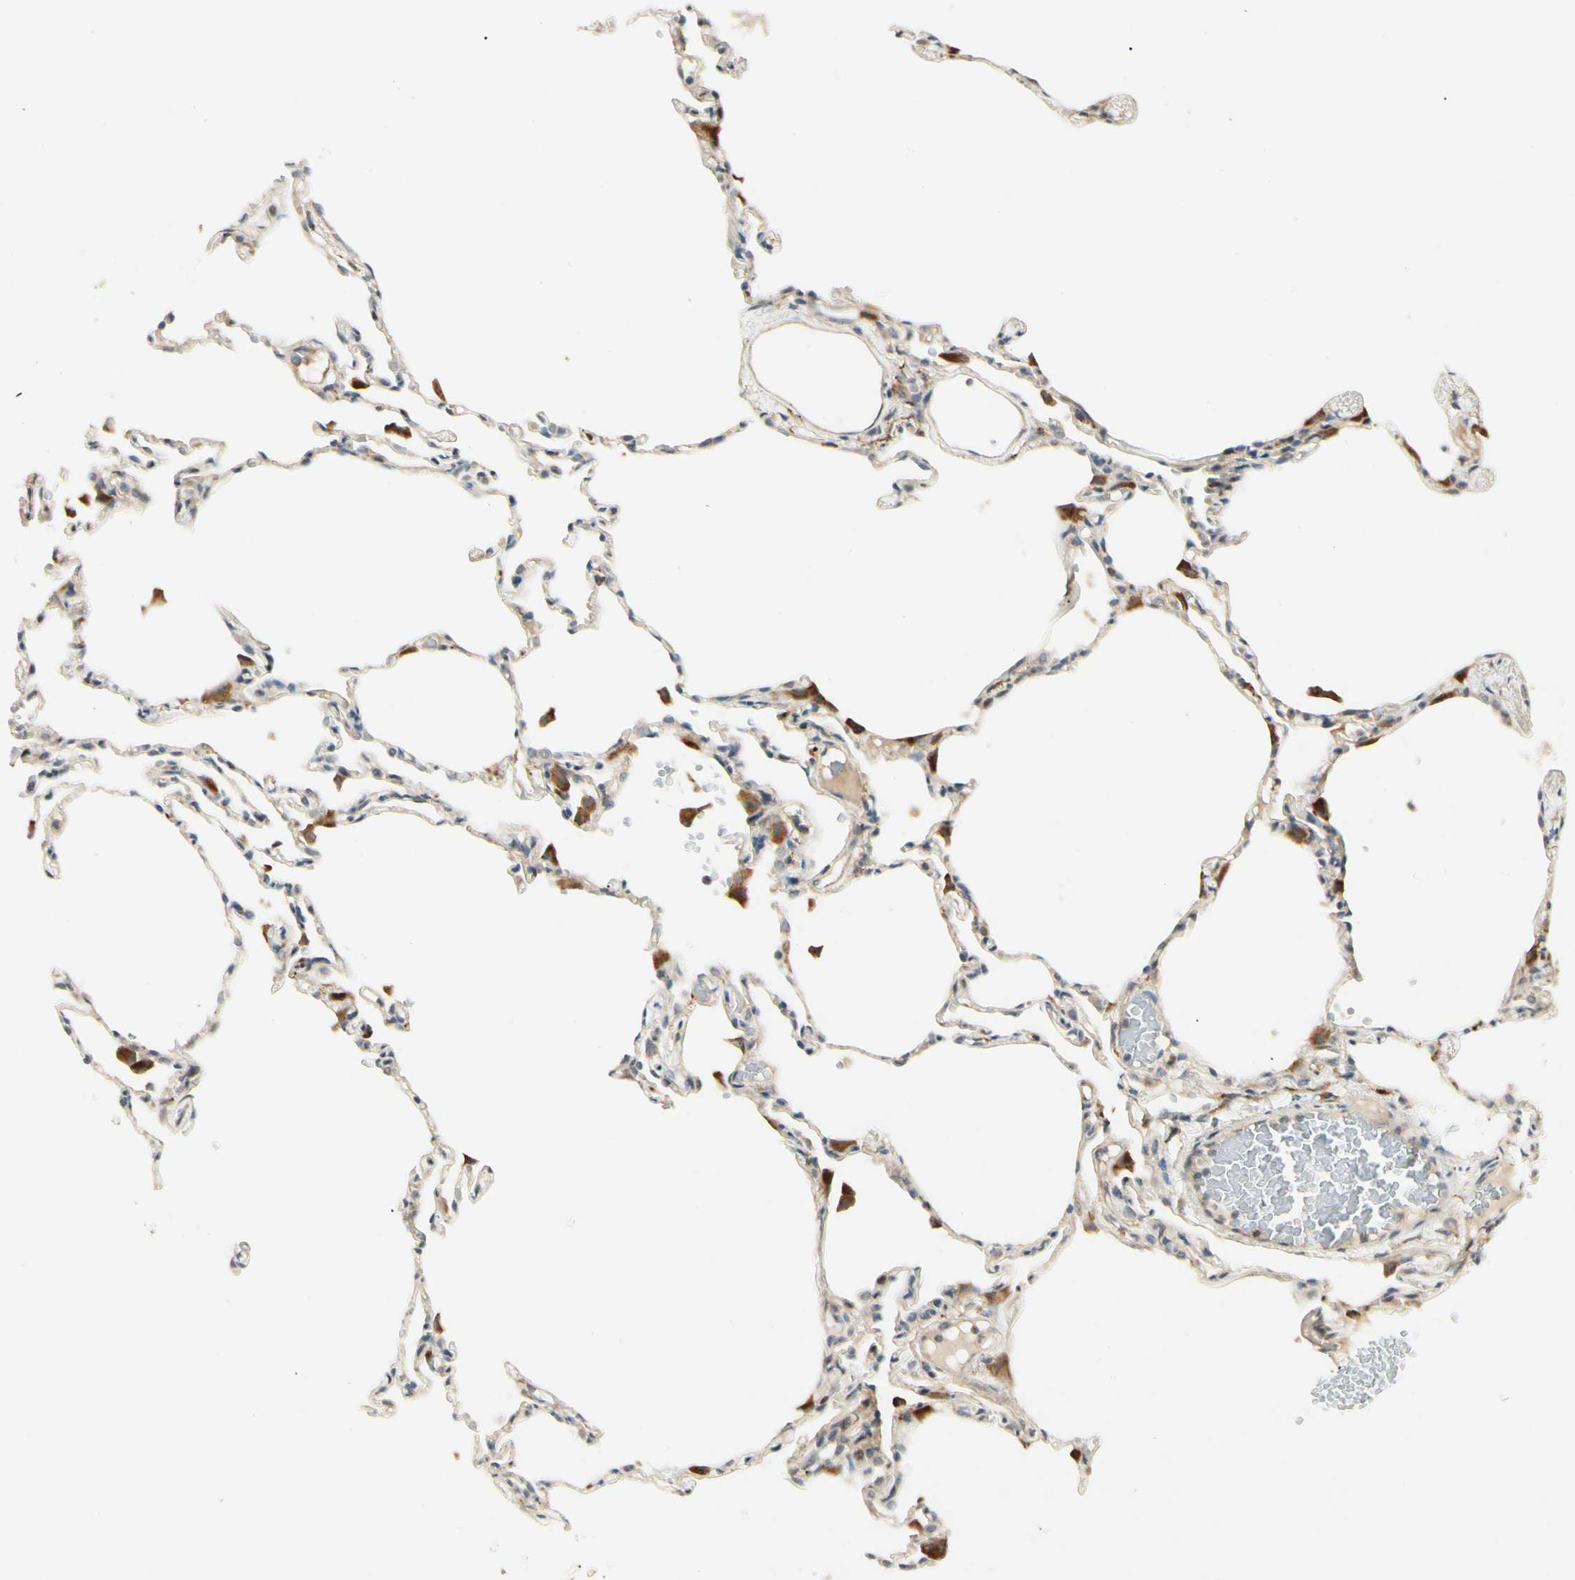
{"staining": {"intensity": "negative", "quantity": "none", "location": "none"}, "tissue": "lung", "cell_type": "Alveolar cells", "image_type": "normal", "snomed": [{"axis": "morphology", "description": "Normal tissue, NOS"}, {"axis": "topography", "description": "Lung"}], "caption": "Immunohistochemical staining of benign lung displays no significant staining in alveolar cells.", "gene": "FNDC3B", "patient": {"sex": "female", "age": 49}}